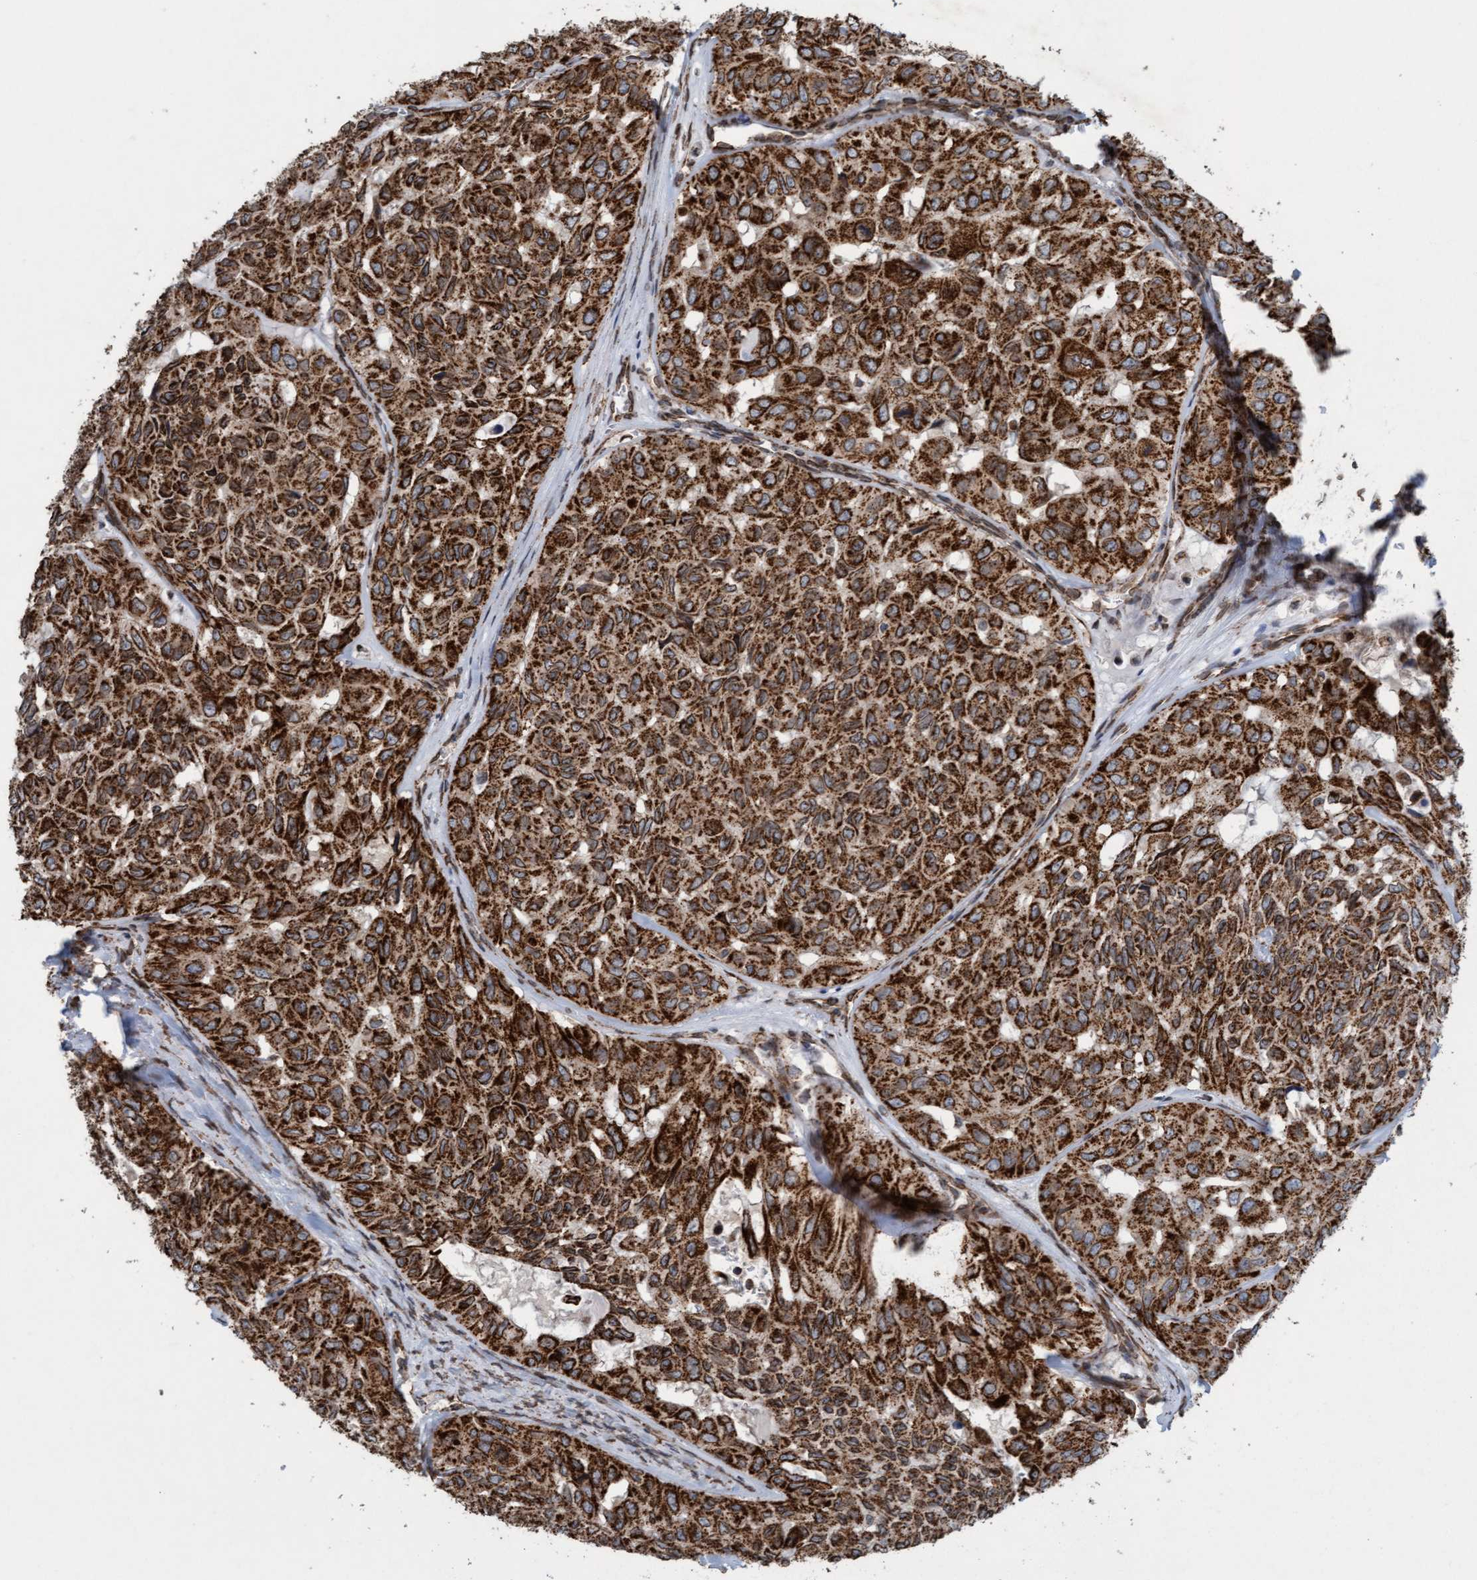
{"staining": {"intensity": "strong", "quantity": ">75%", "location": "cytoplasmic/membranous"}, "tissue": "head and neck cancer", "cell_type": "Tumor cells", "image_type": "cancer", "snomed": [{"axis": "morphology", "description": "Adenocarcinoma, NOS"}, {"axis": "topography", "description": "Salivary gland, NOS"}, {"axis": "topography", "description": "Head-Neck"}], "caption": "A micrograph of adenocarcinoma (head and neck) stained for a protein shows strong cytoplasmic/membranous brown staining in tumor cells.", "gene": "MRPS23", "patient": {"sex": "female", "age": 76}}